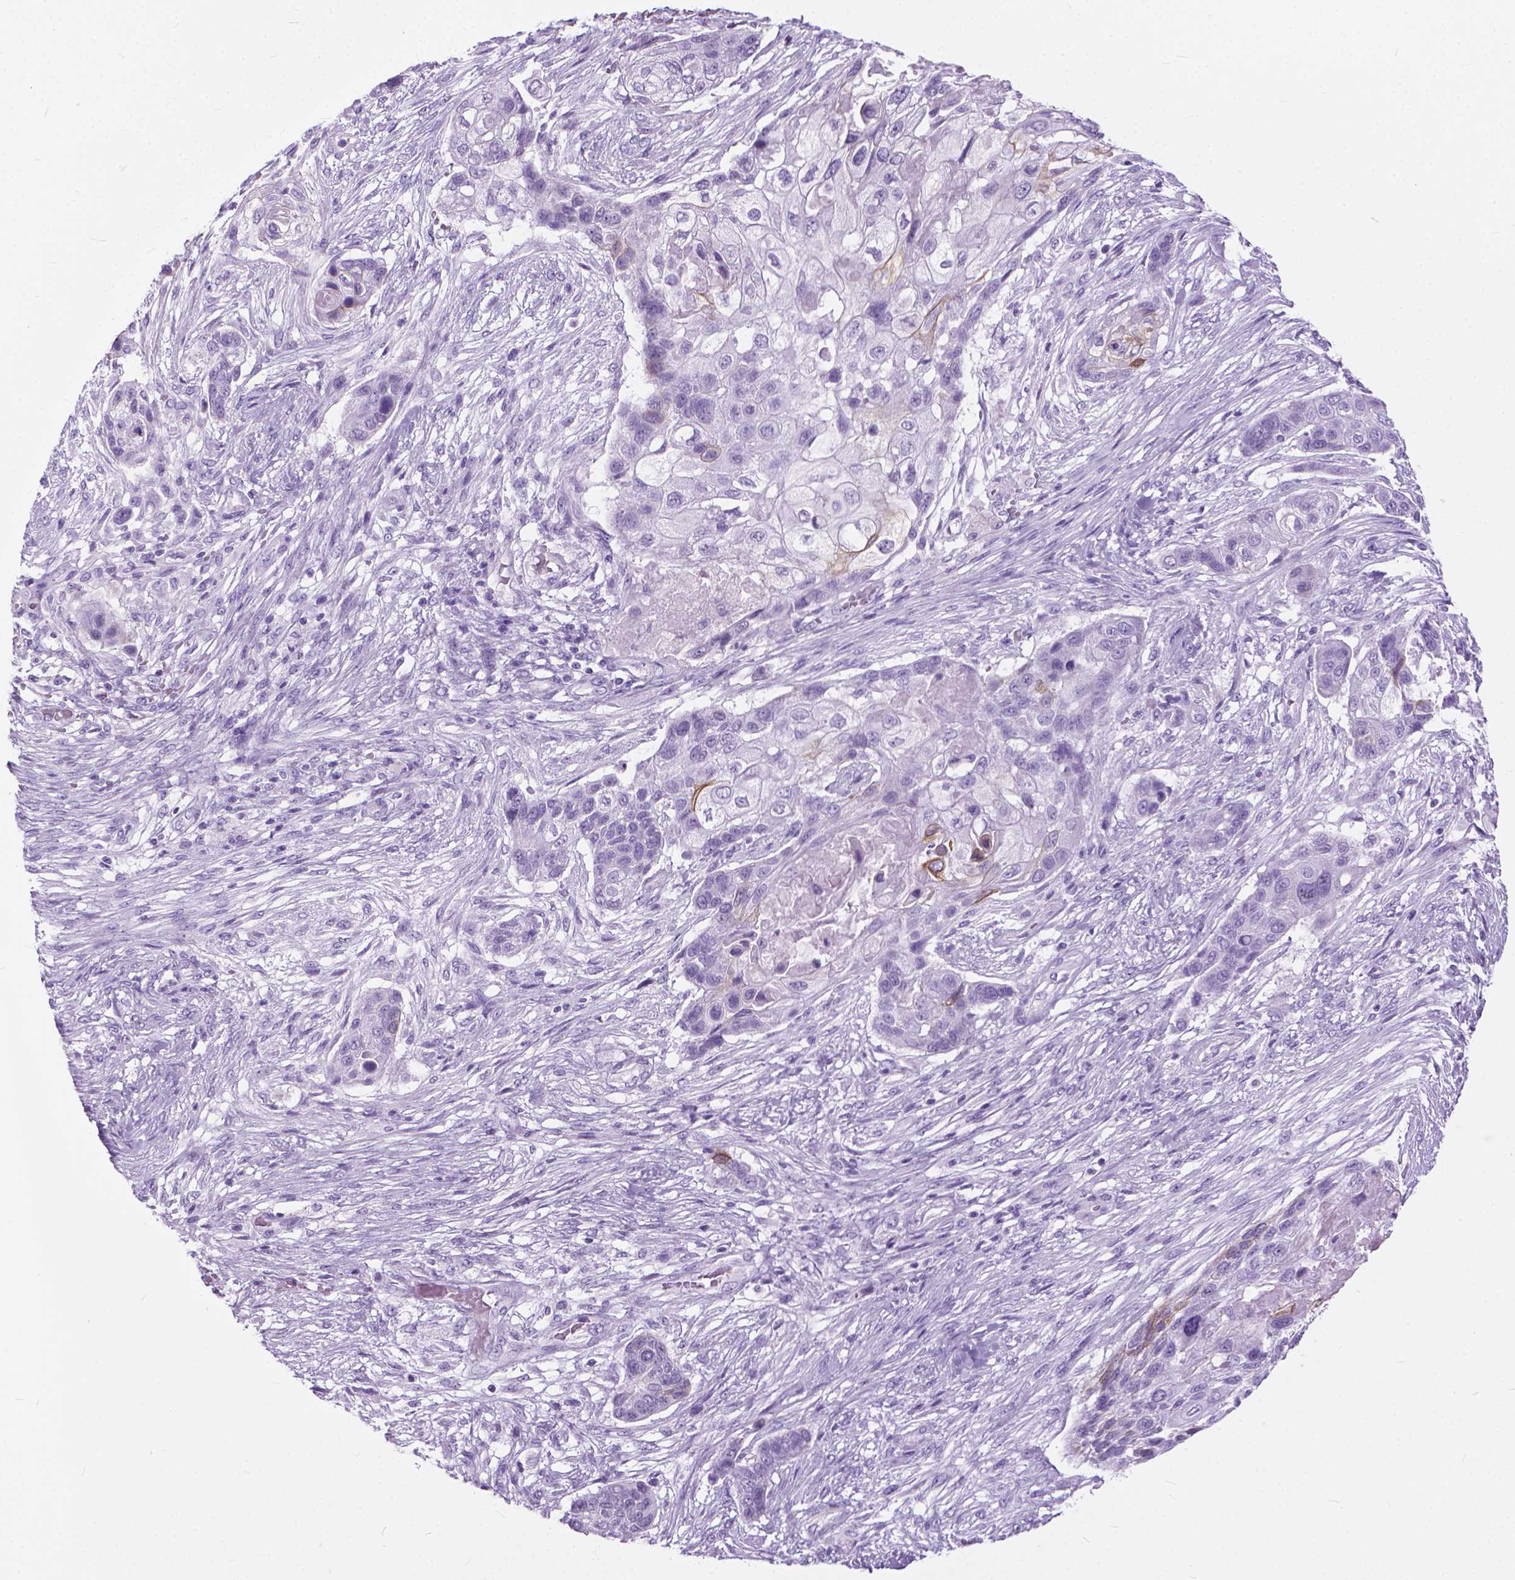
{"staining": {"intensity": "negative", "quantity": "none", "location": "none"}, "tissue": "lung cancer", "cell_type": "Tumor cells", "image_type": "cancer", "snomed": [{"axis": "morphology", "description": "Squamous cell carcinoma, NOS"}, {"axis": "topography", "description": "Lung"}], "caption": "The micrograph reveals no staining of tumor cells in squamous cell carcinoma (lung). (Brightfield microscopy of DAB immunohistochemistry (IHC) at high magnification).", "gene": "HTR2B", "patient": {"sex": "male", "age": 69}}